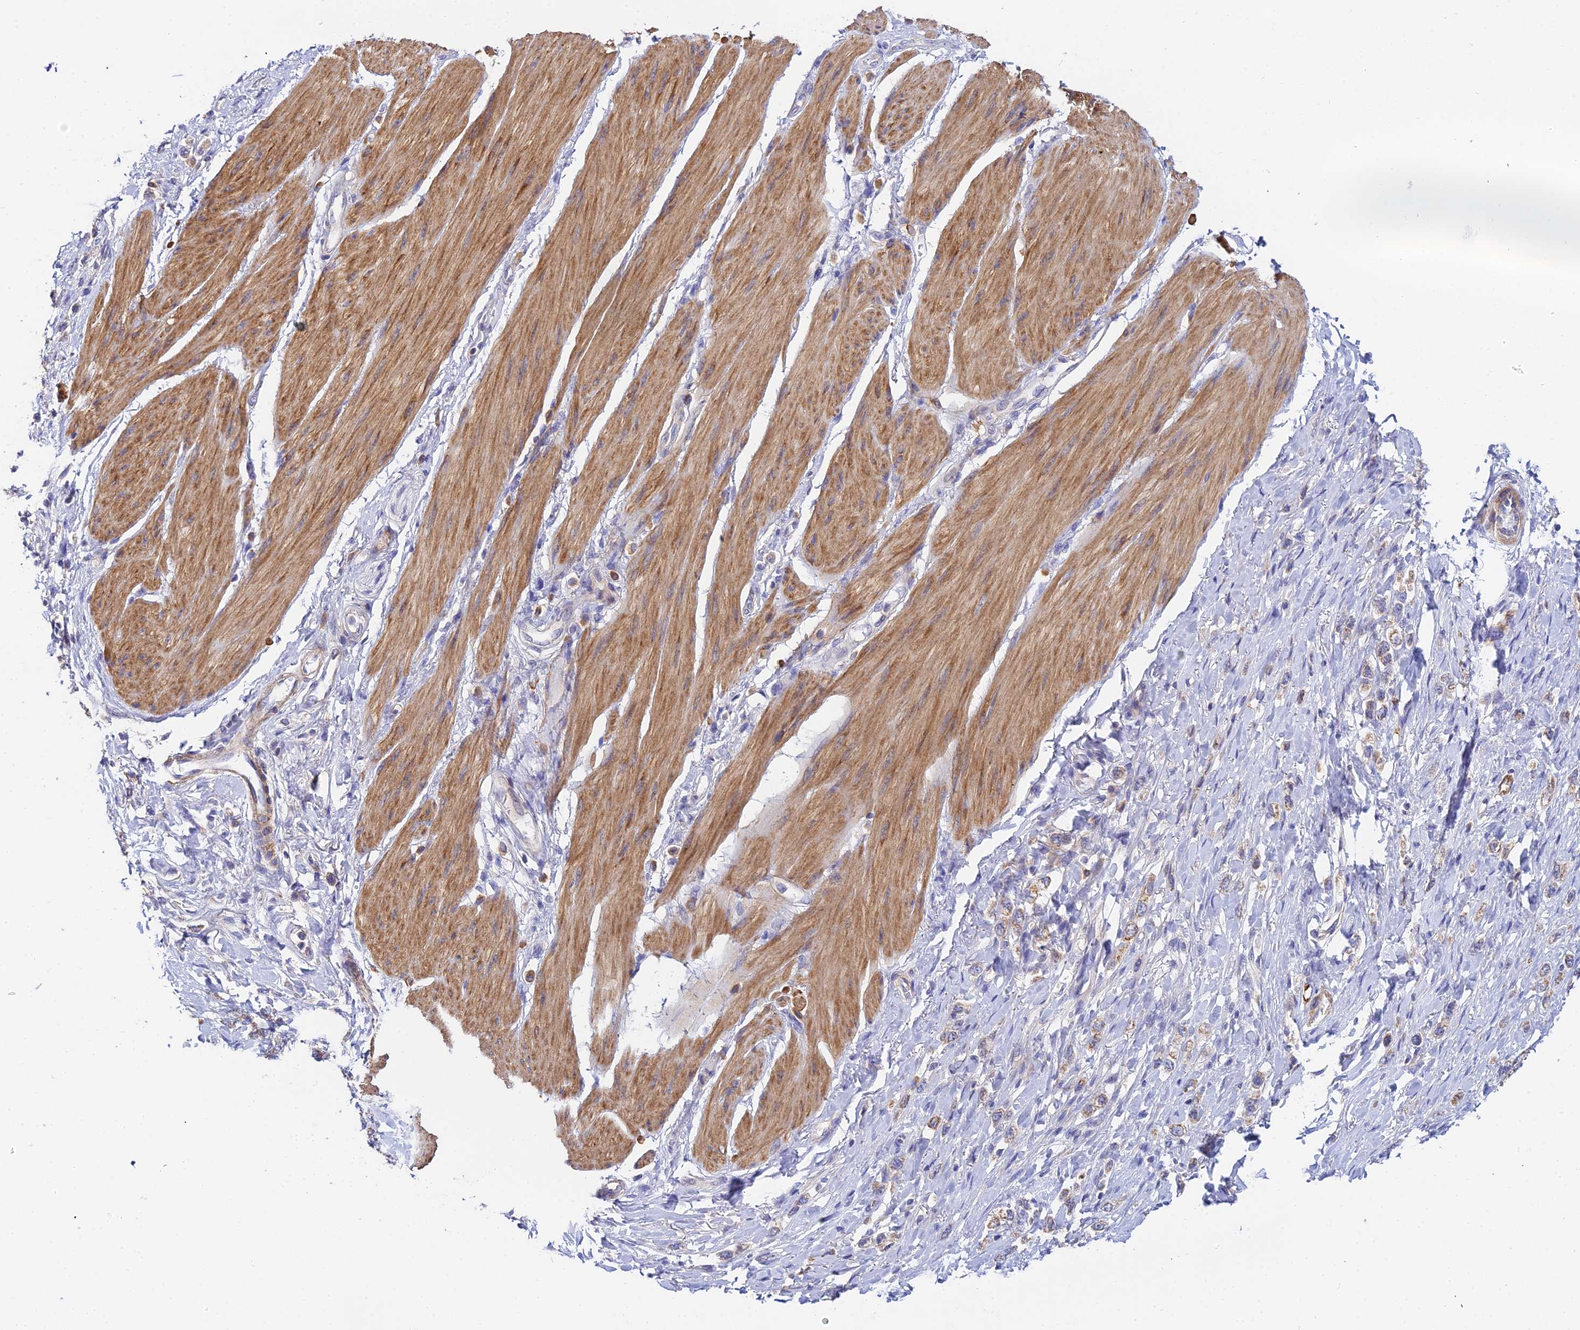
{"staining": {"intensity": "weak", "quantity": ">75%", "location": "cytoplasmic/membranous"}, "tissue": "stomach cancer", "cell_type": "Tumor cells", "image_type": "cancer", "snomed": [{"axis": "morphology", "description": "Adenocarcinoma, NOS"}, {"axis": "topography", "description": "Stomach"}], "caption": "Adenocarcinoma (stomach) tissue reveals weak cytoplasmic/membranous staining in approximately >75% of tumor cells, visualized by immunohistochemistry.", "gene": "ACOT2", "patient": {"sex": "female", "age": 65}}